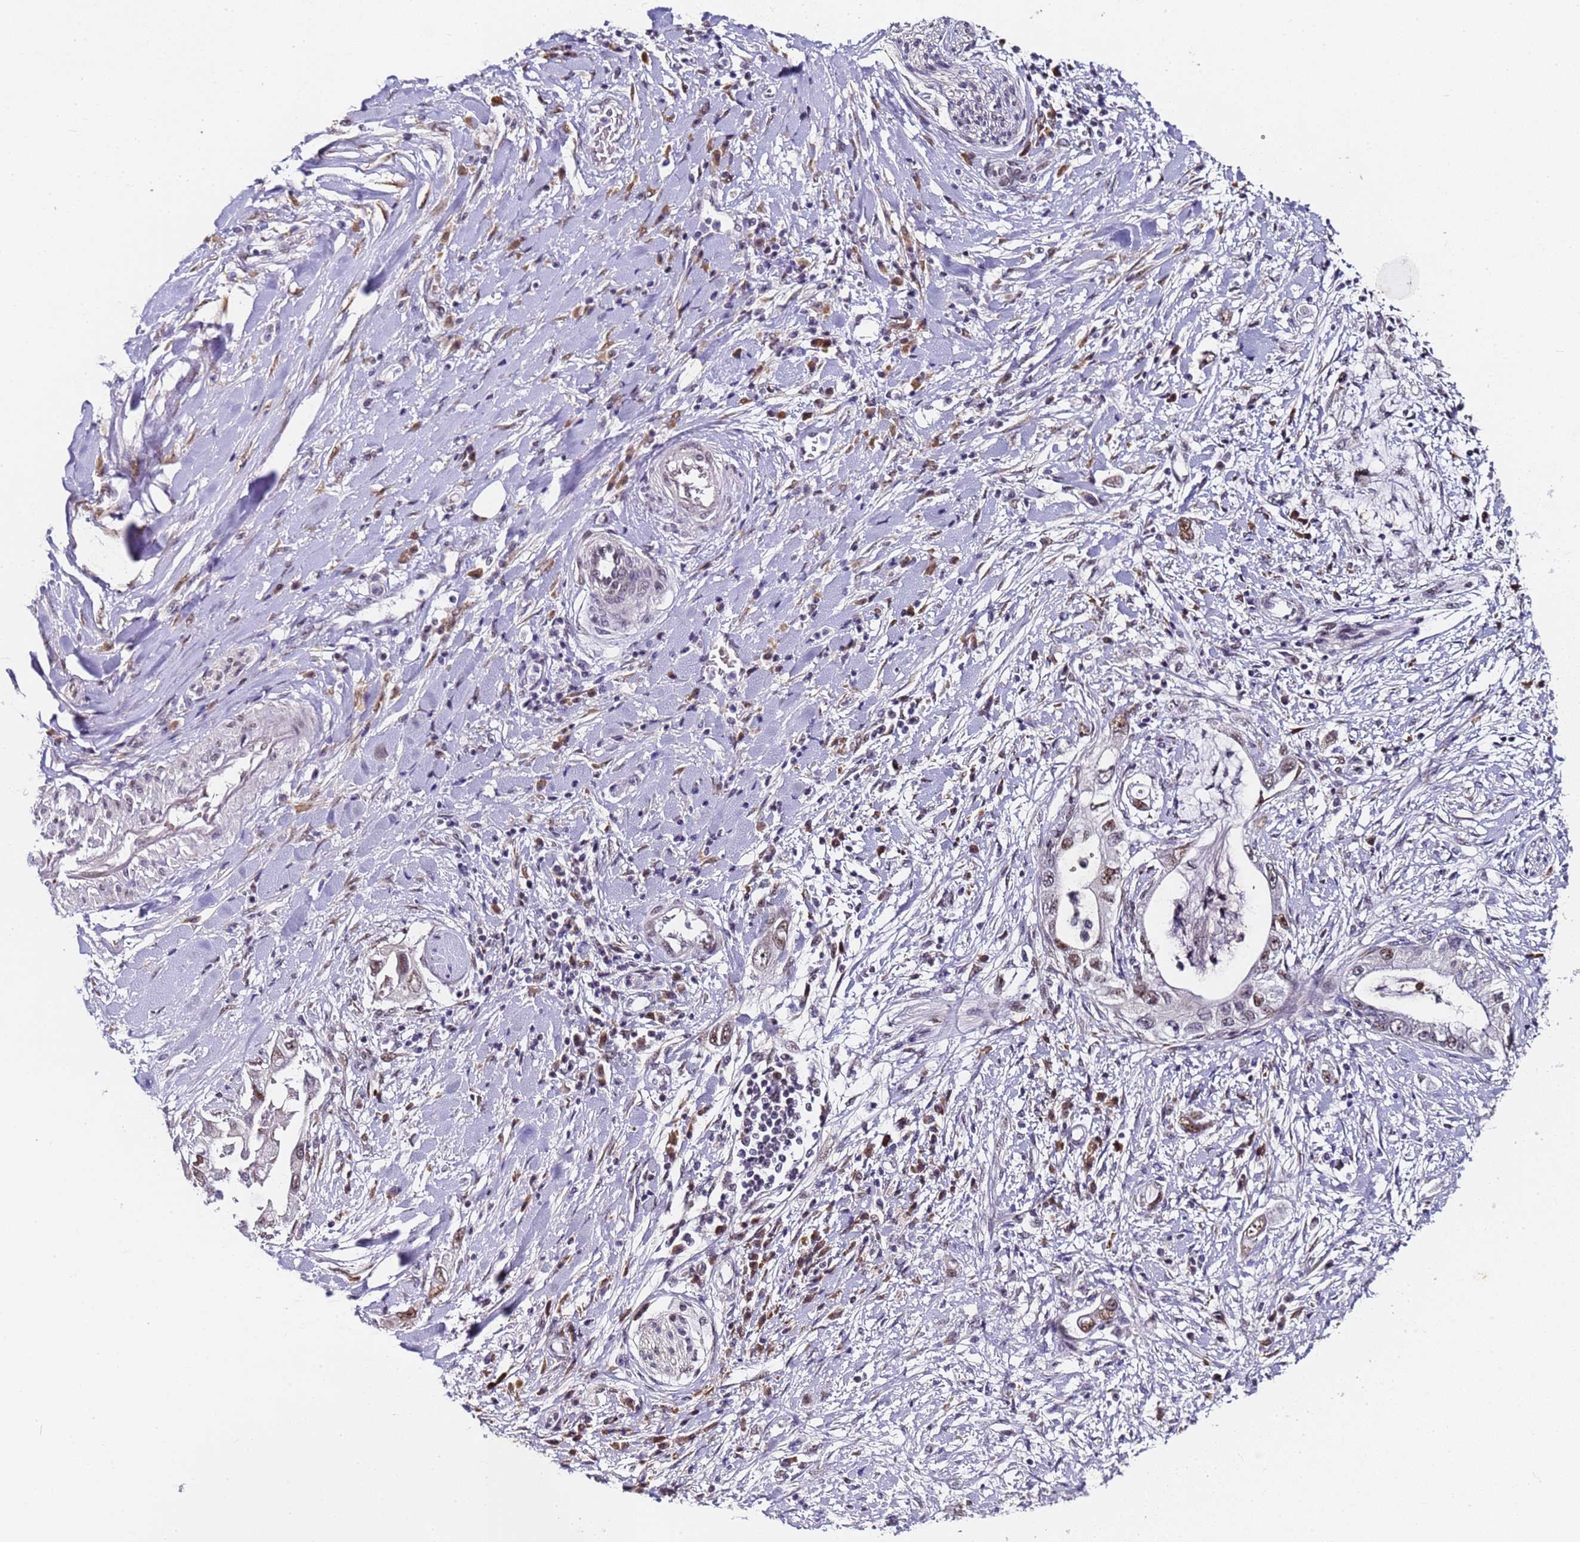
{"staining": {"intensity": "moderate", "quantity": "<25%", "location": "nuclear"}, "tissue": "pancreatic cancer", "cell_type": "Tumor cells", "image_type": "cancer", "snomed": [{"axis": "morphology", "description": "Inflammation, NOS"}, {"axis": "morphology", "description": "Adenocarcinoma, NOS"}, {"axis": "topography", "description": "Pancreas"}], "caption": "Protein expression analysis of pancreatic cancer (adenocarcinoma) shows moderate nuclear expression in about <25% of tumor cells.", "gene": "FNBP4", "patient": {"sex": "female", "age": 56}}